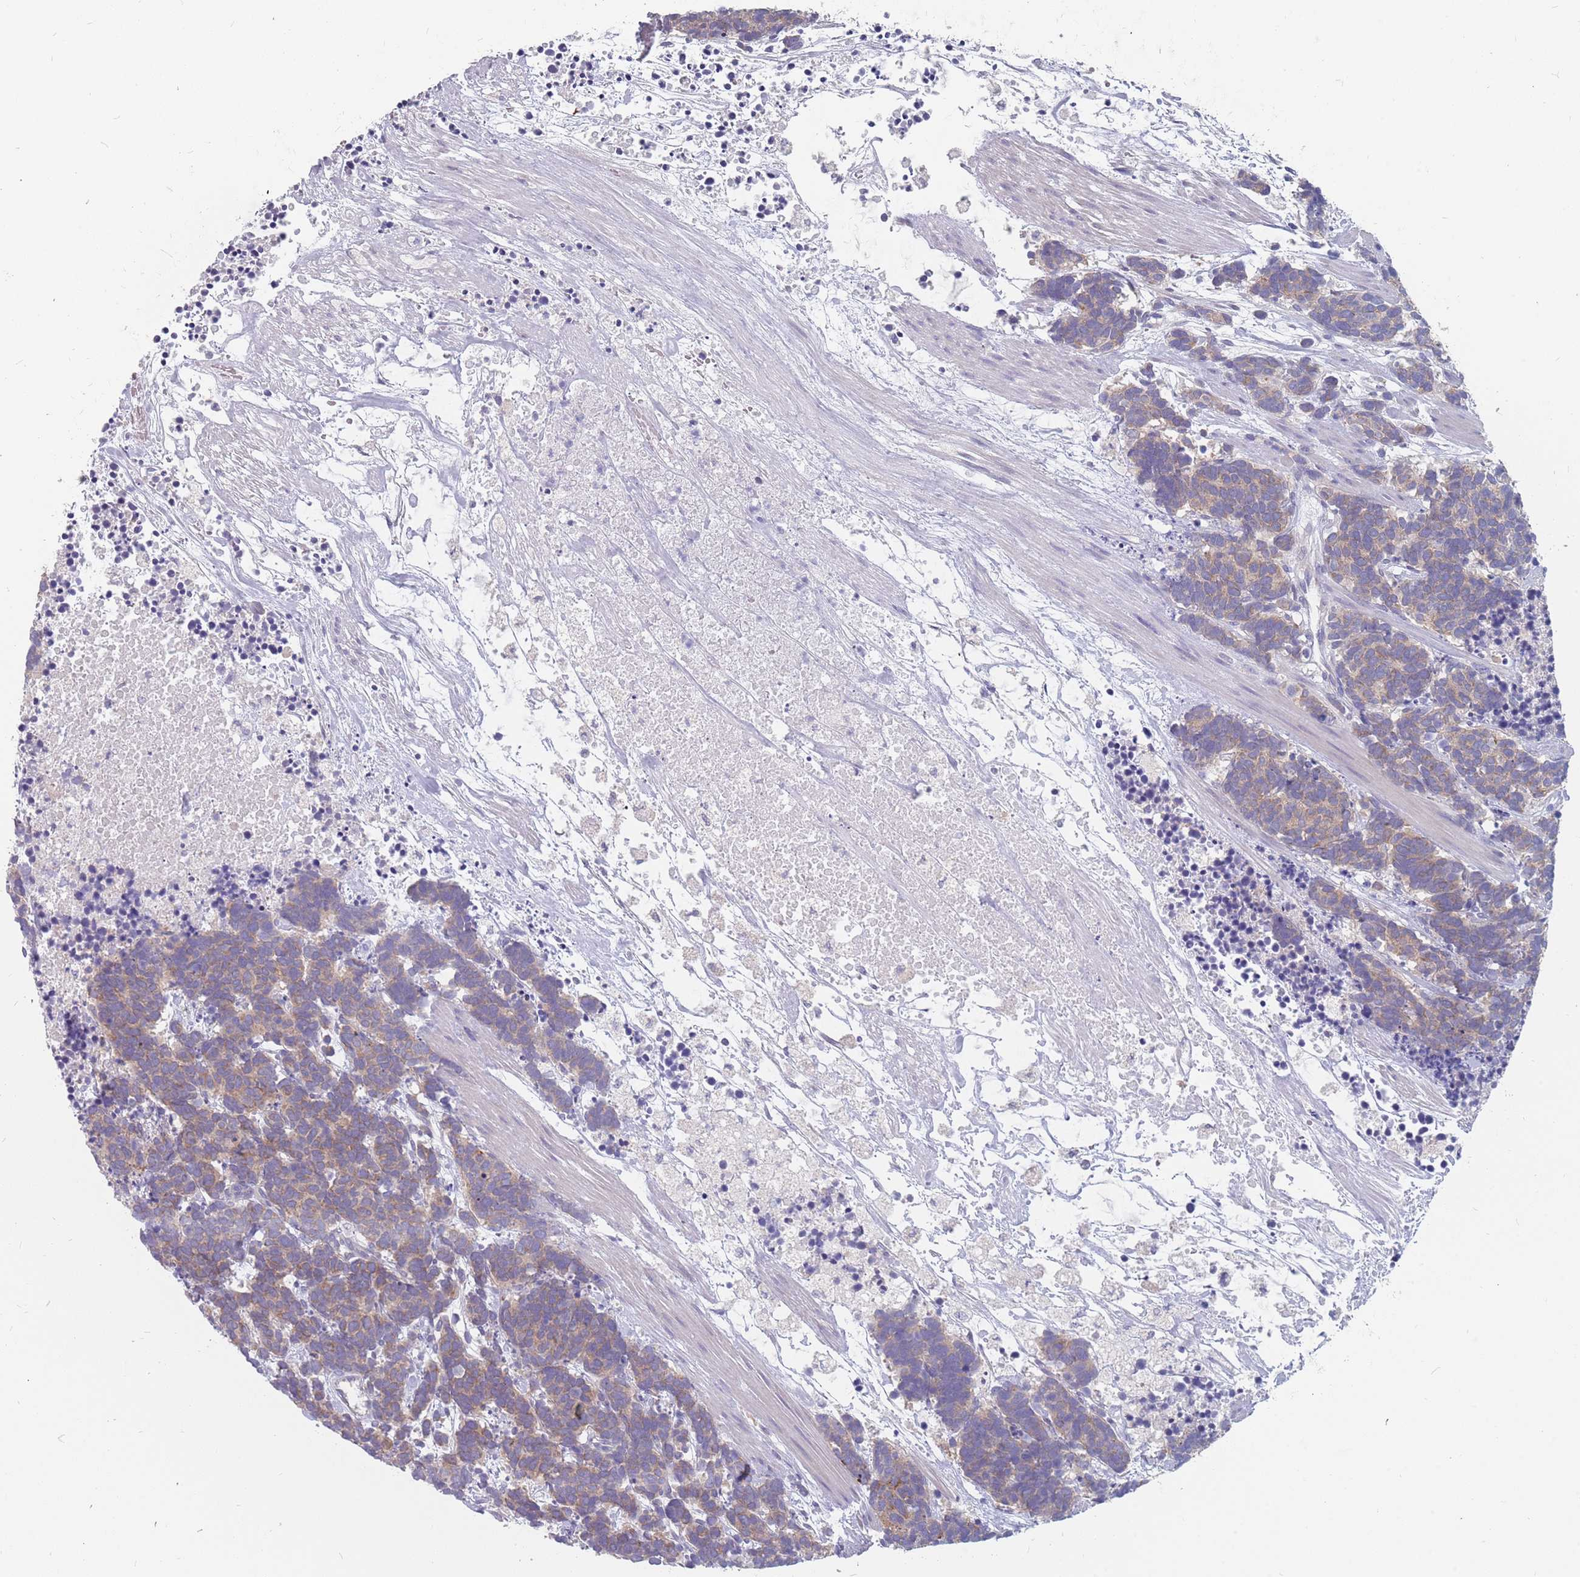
{"staining": {"intensity": "weak", "quantity": ">75%", "location": "cytoplasmic/membranous"}, "tissue": "carcinoid", "cell_type": "Tumor cells", "image_type": "cancer", "snomed": [{"axis": "morphology", "description": "Carcinoma, NOS"}, {"axis": "morphology", "description": "Carcinoid, malignant, NOS"}, {"axis": "topography", "description": "Prostate"}], "caption": "A micrograph showing weak cytoplasmic/membranous expression in approximately >75% of tumor cells in carcinoid, as visualized by brown immunohistochemical staining.", "gene": "CMTR2", "patient": {"sex": "male", "age": 57}}